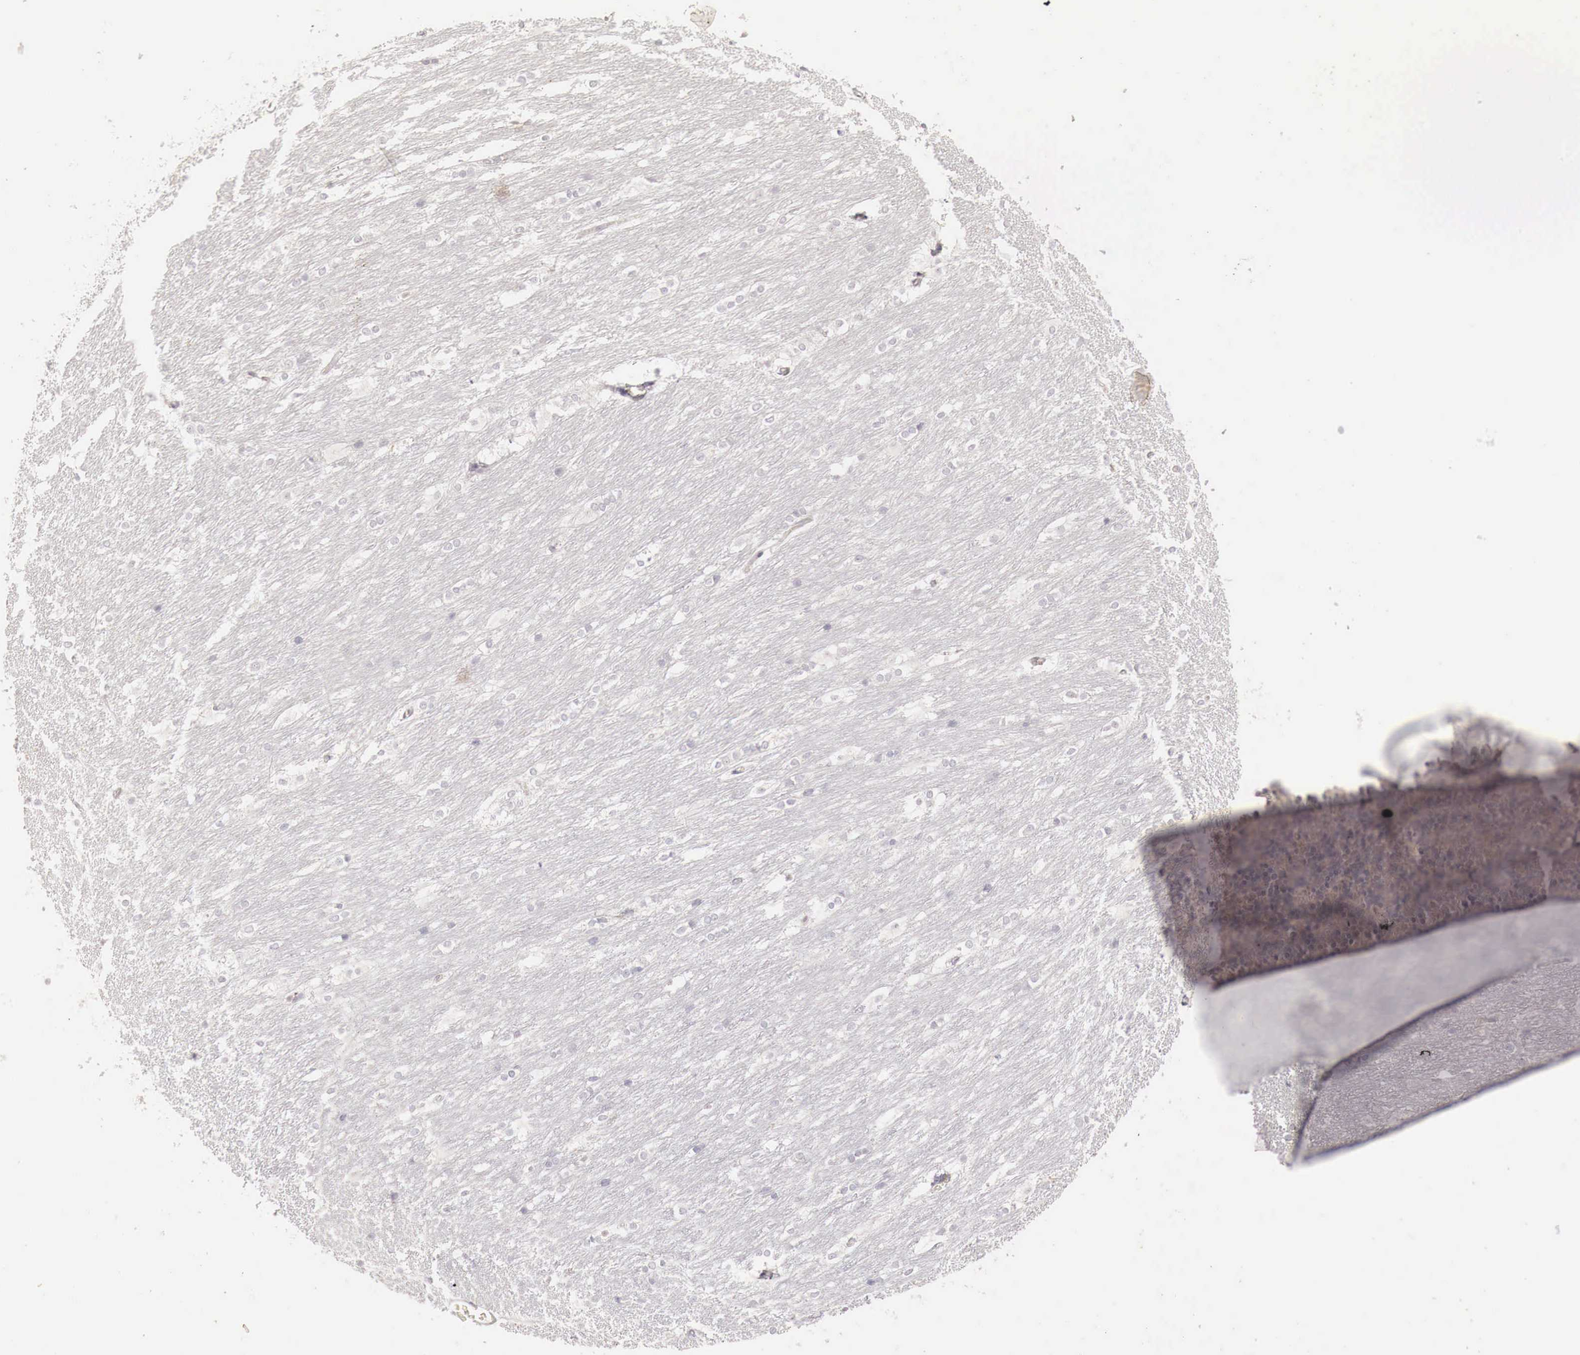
{"staining": {"intensity": "negative", "quantity": "none", "location": "none"}, "tissue": "caudate", "cell_type": "Glial cells", "image_type": "normal", "snomed": [{"axis": "morphology", "description": "Normal tissue, NOS"}, {"axis": "topography", "description": "Lateral ventricle wall"}], "caption": "High magnification brightfield microscopy of benign caudate stained with DAB (brown) and counterstained with hematoxylin (blue): glial cells show no significant expression. (Brightfield microscopy of DAB IHC at high magnification).", "gene": "GATA1", "patient": {"sex": "female", "age": 19}}